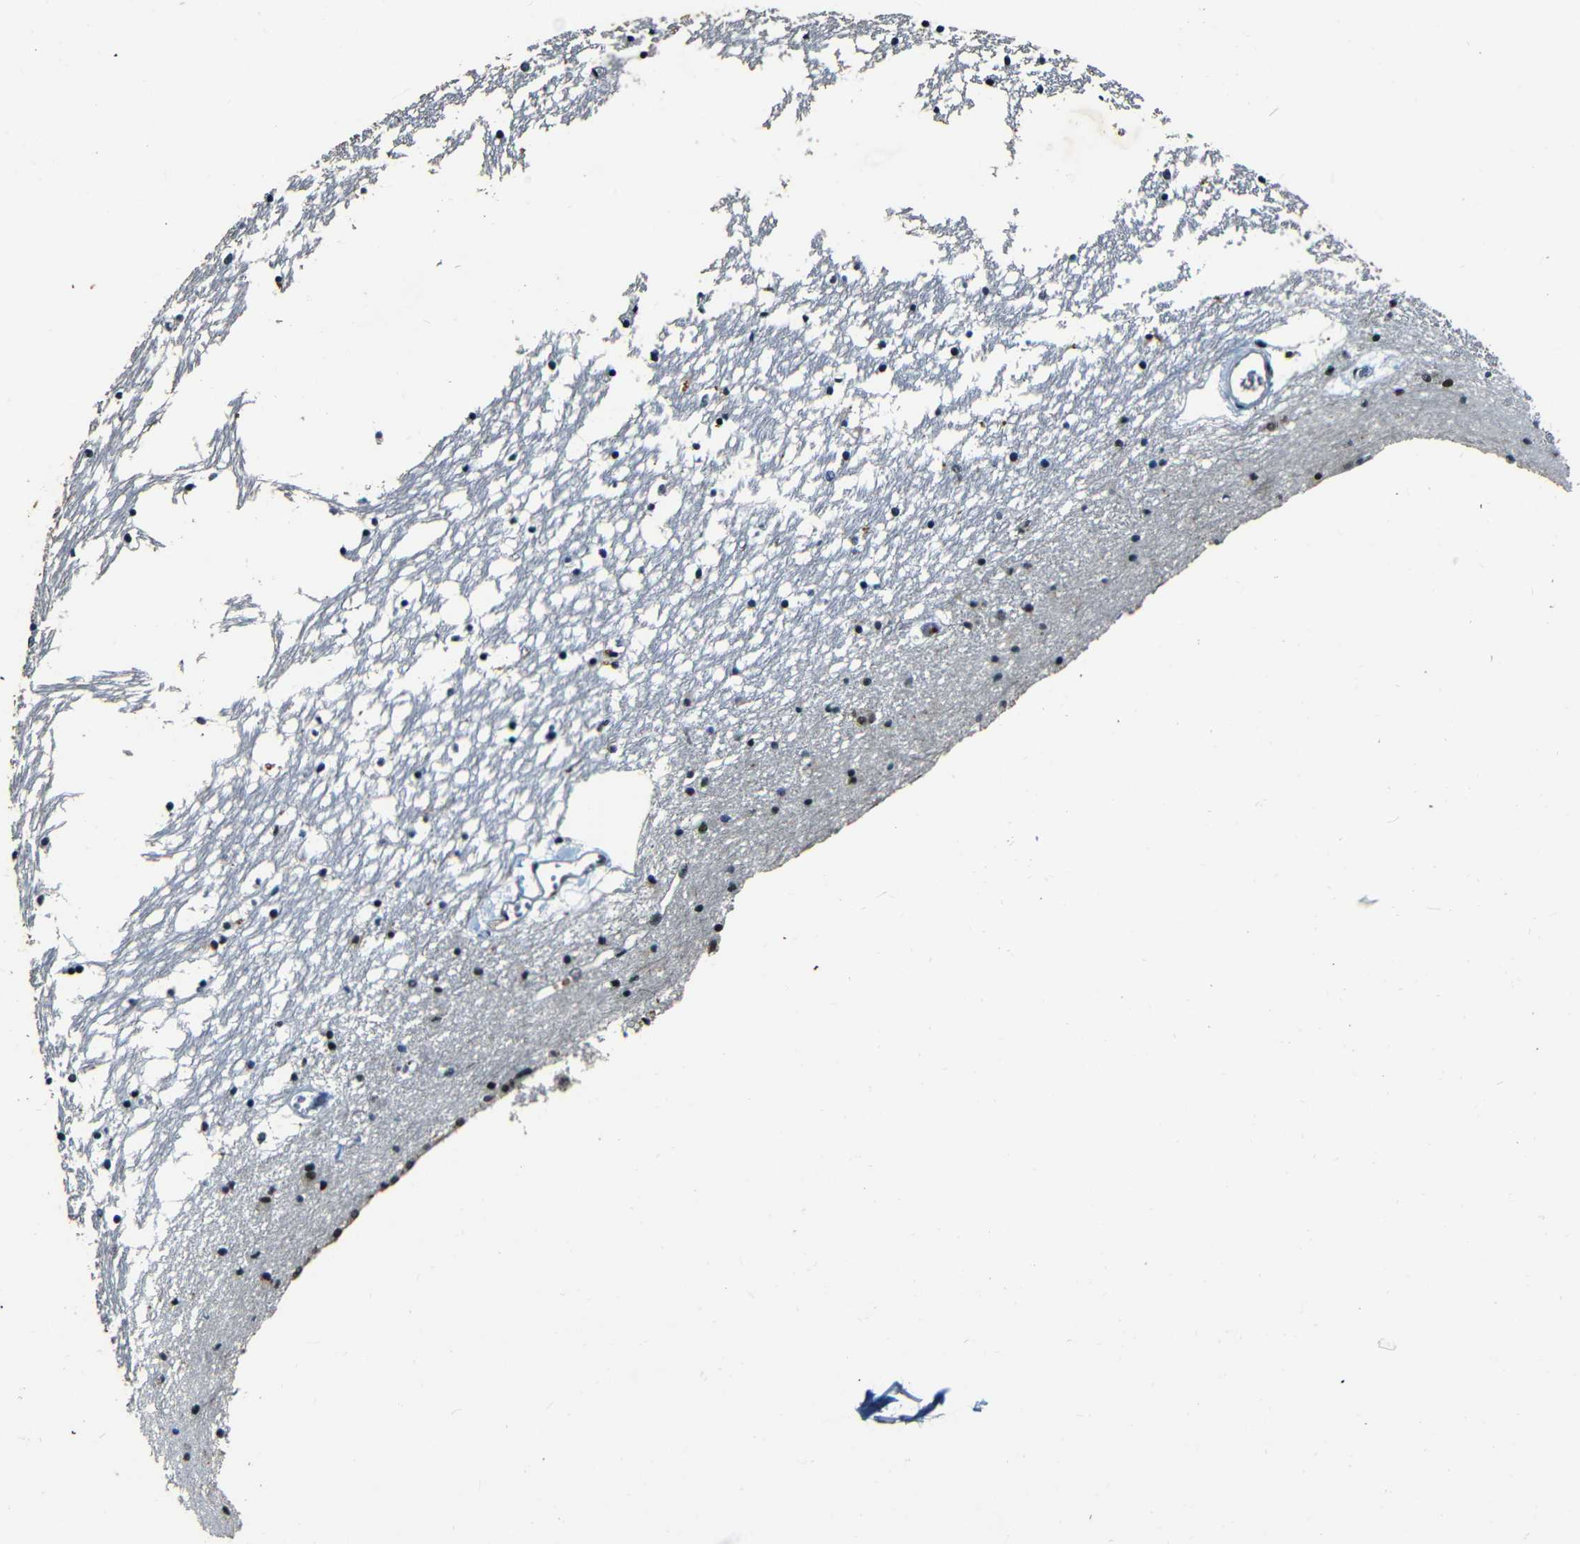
{"staining": {"intensity": "moderate", "quantity": "25%-75%", "location": "cytoplasmic/membranous,nuclear"}, "tissue": "caudate", "cell_type": "Glial cells", "image_type": "normal", "snomed": [{"axis": "morphology", "description": "Normal tissue, NOS"}, {"axis": "topography", "description": "Lateral ventricle wall"}], "caption": "High-power microscopy captured an immunohistochemistry (IHC) image of normal caudate, revealing moderate cytoplasmic/membranous,nuclear expression in about 25%-75% of glial cells.", "gene": "FOXD4L1", "patient": {"sex": "male", "age": 45}}